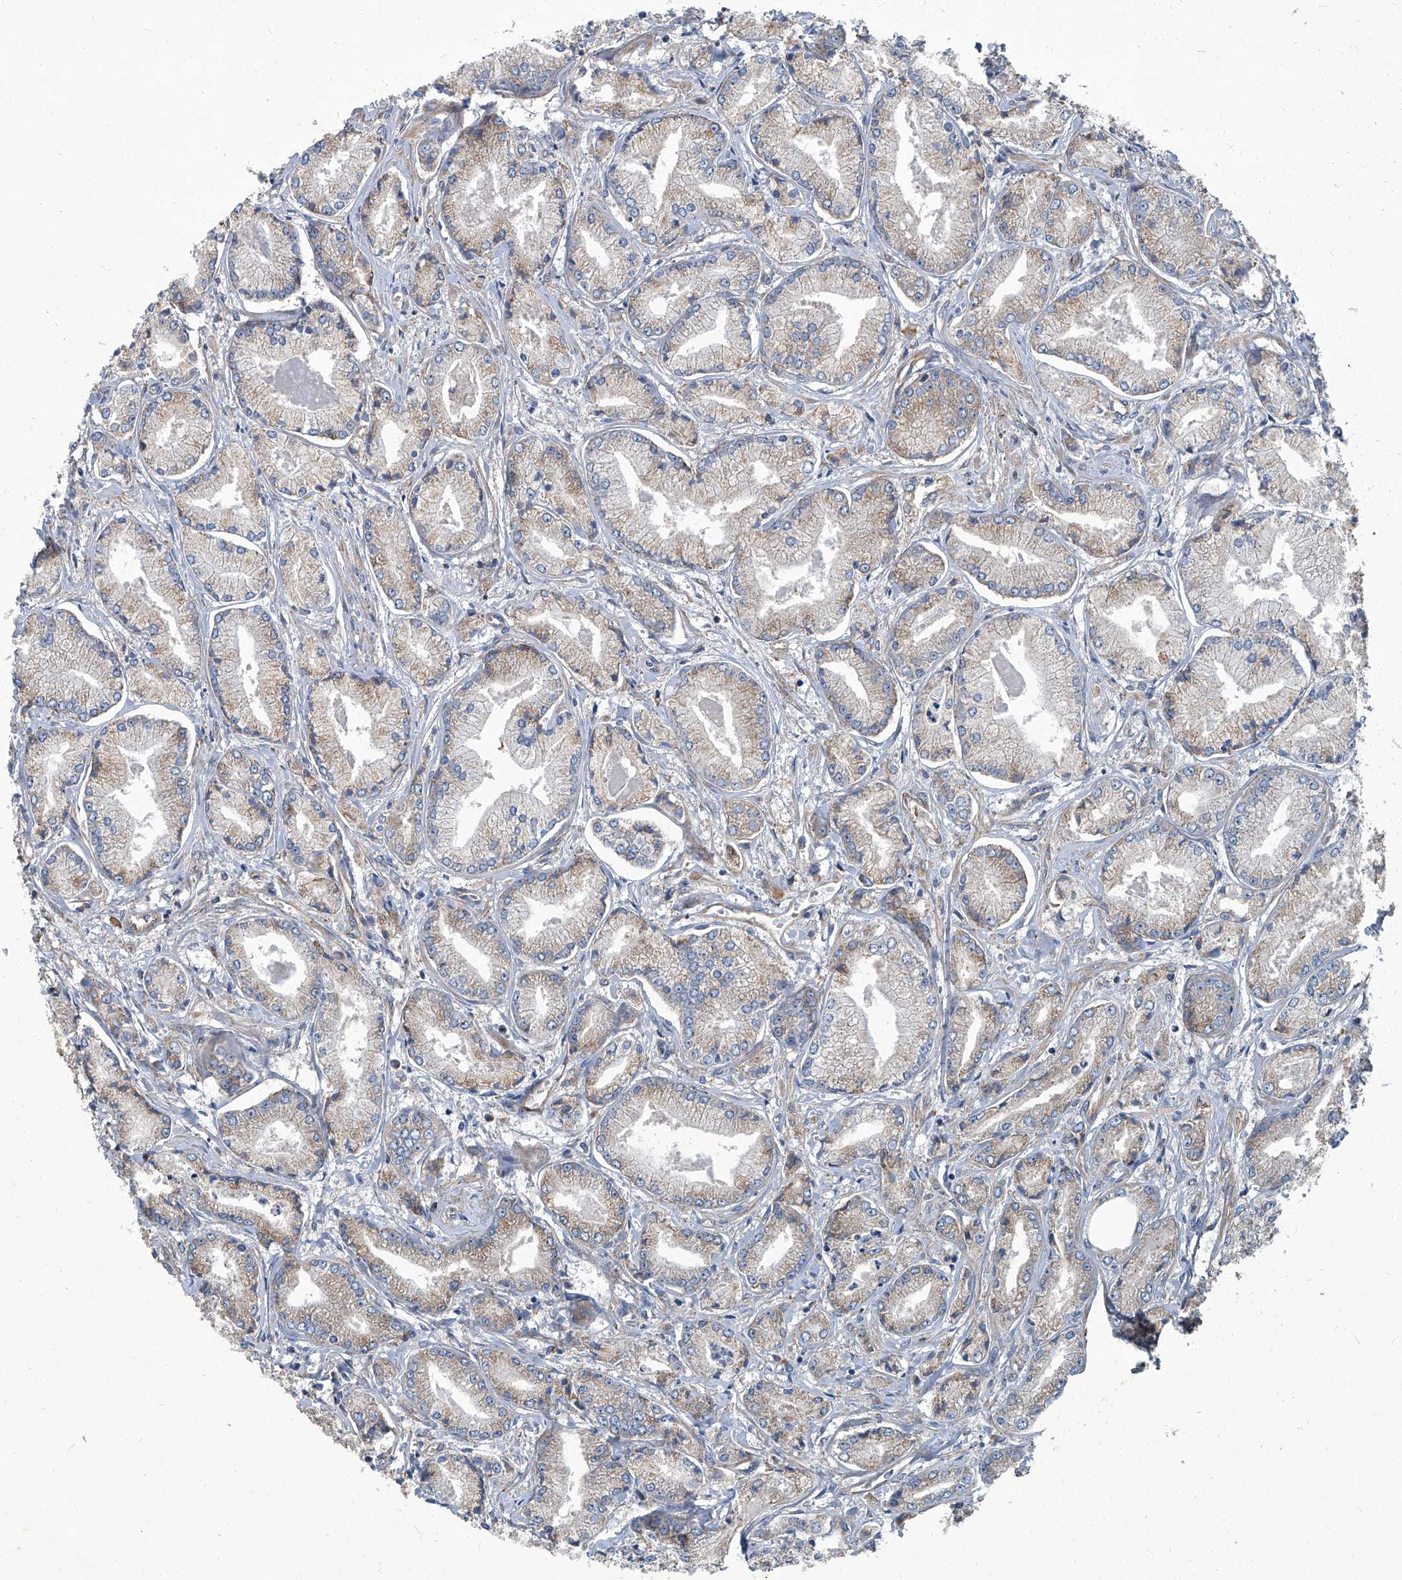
{"staining": {"intensity": "weak", "quantity": "25%-75%", "location": "cytoplasmic/membranous"}, "tissue": "prostate cancer", "cell_type": "Tumor cells", "image_type": "cancer", "snomed": [{"axis": "morphology", "description": "Adenocarcinoma, Low grade"}, {"axis": "topography", "description": "Prostate"}], "caption": "Weak cytoplasmic/membranous staining for a protein is appreciated in approximately 25%-75% of tumor cells of prostate adenocarcinoma (low-grade) using IHC.", "gene": "PIGH", "patient": {"sex": "male", "age": 60}}